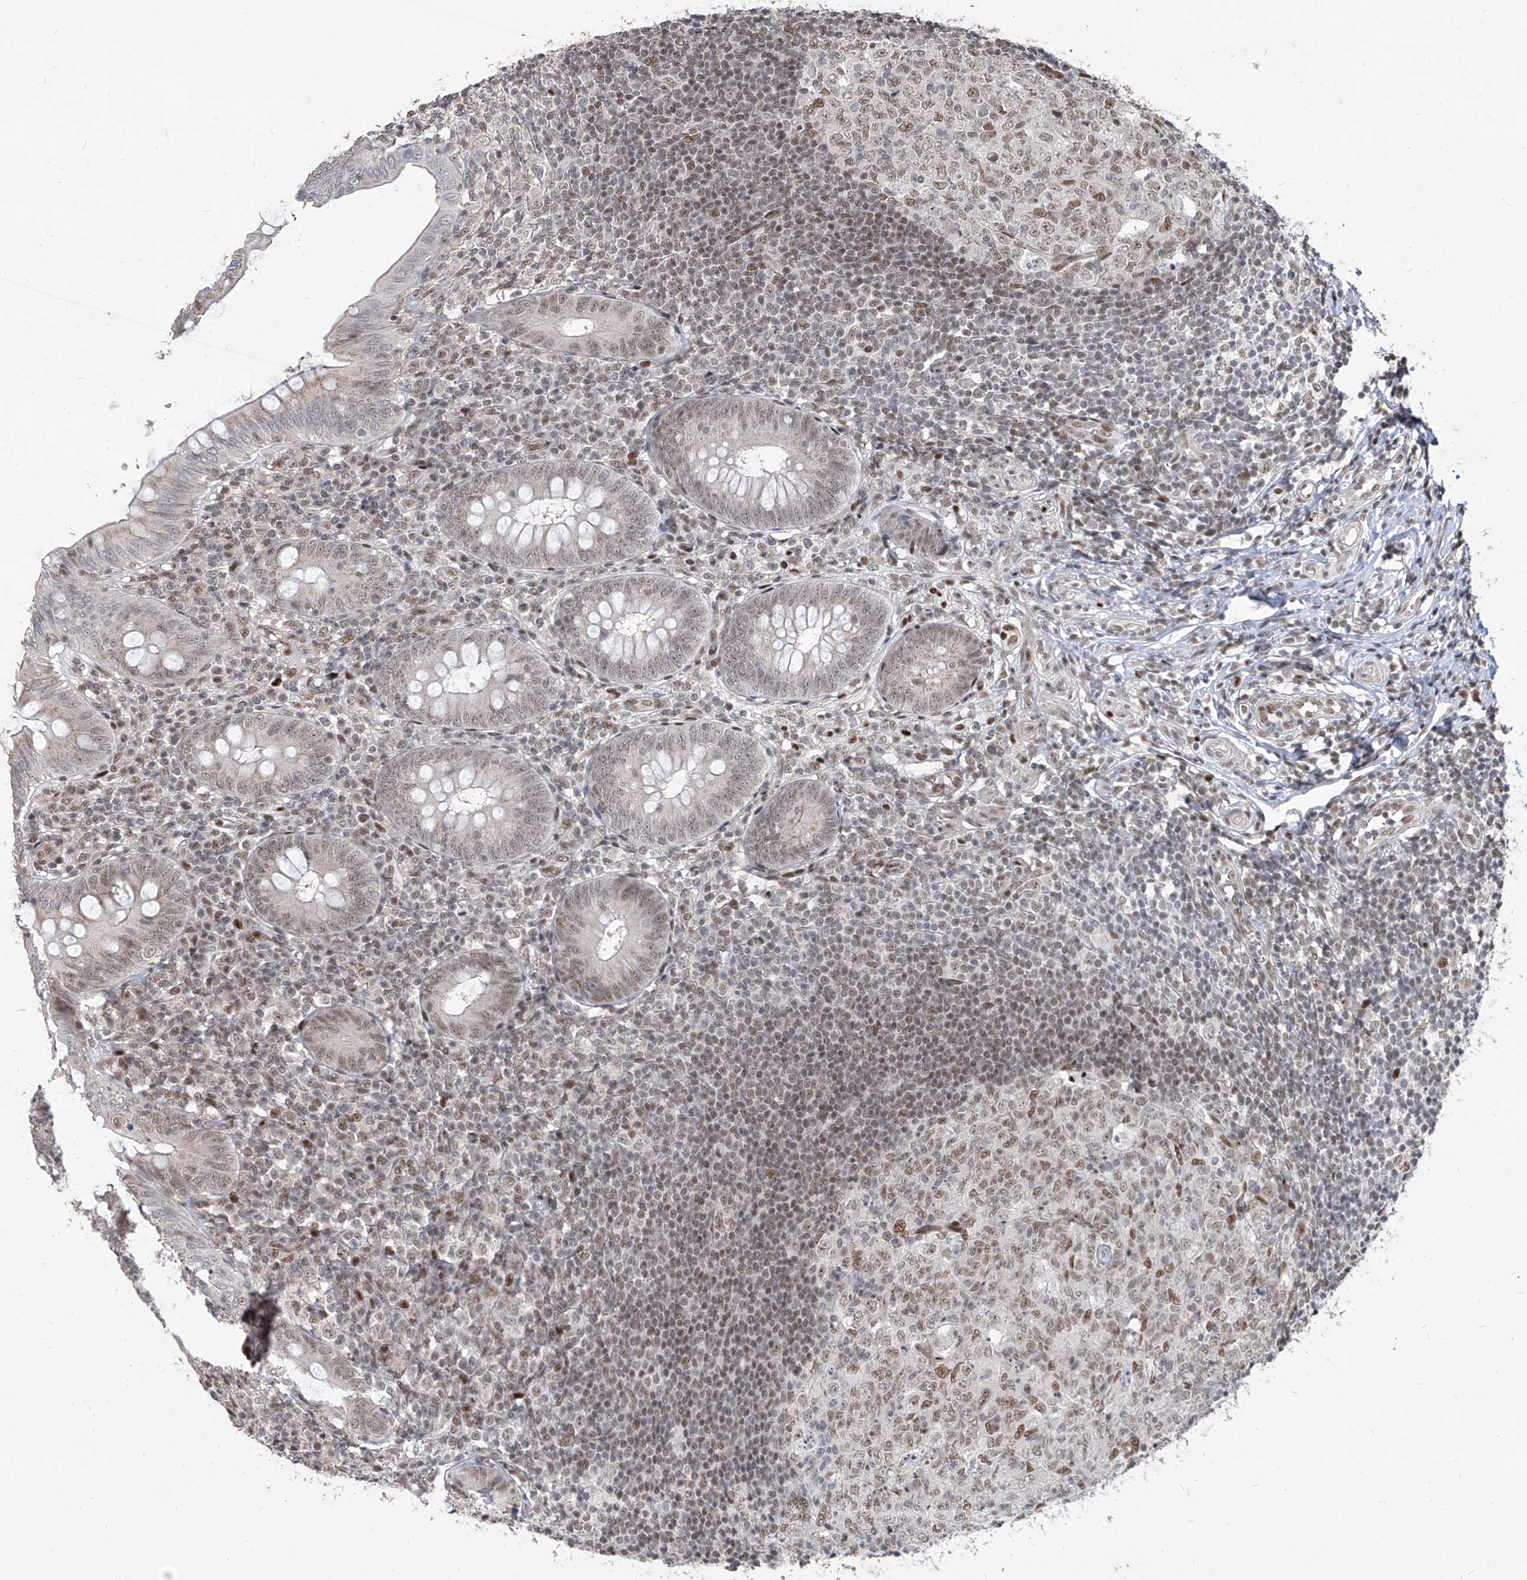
{"staining": {"intensity": "weak", "quantity": "25%-75%", "location": "nuclear"}, "tissue": "appendix", "cell_type": "Glandular cells", "image_type": "normal", "snomed": [{"axis": "morphology", "description": "Normal tissue, NOS"}, {"axis": "topography", "description": "Appendix"}], "caption": "Immunohistochemical staining of normal human appendix shows 25%-75% levels of weak nuclear protein staining in about 25%-75% of glandular cells. (DAB (3,3'-diaminobenzidine) = brown stain, brightfield microscopy at high magnification).", "gene": "IRF2", "patient": {"sex": "male", "age": 14}}